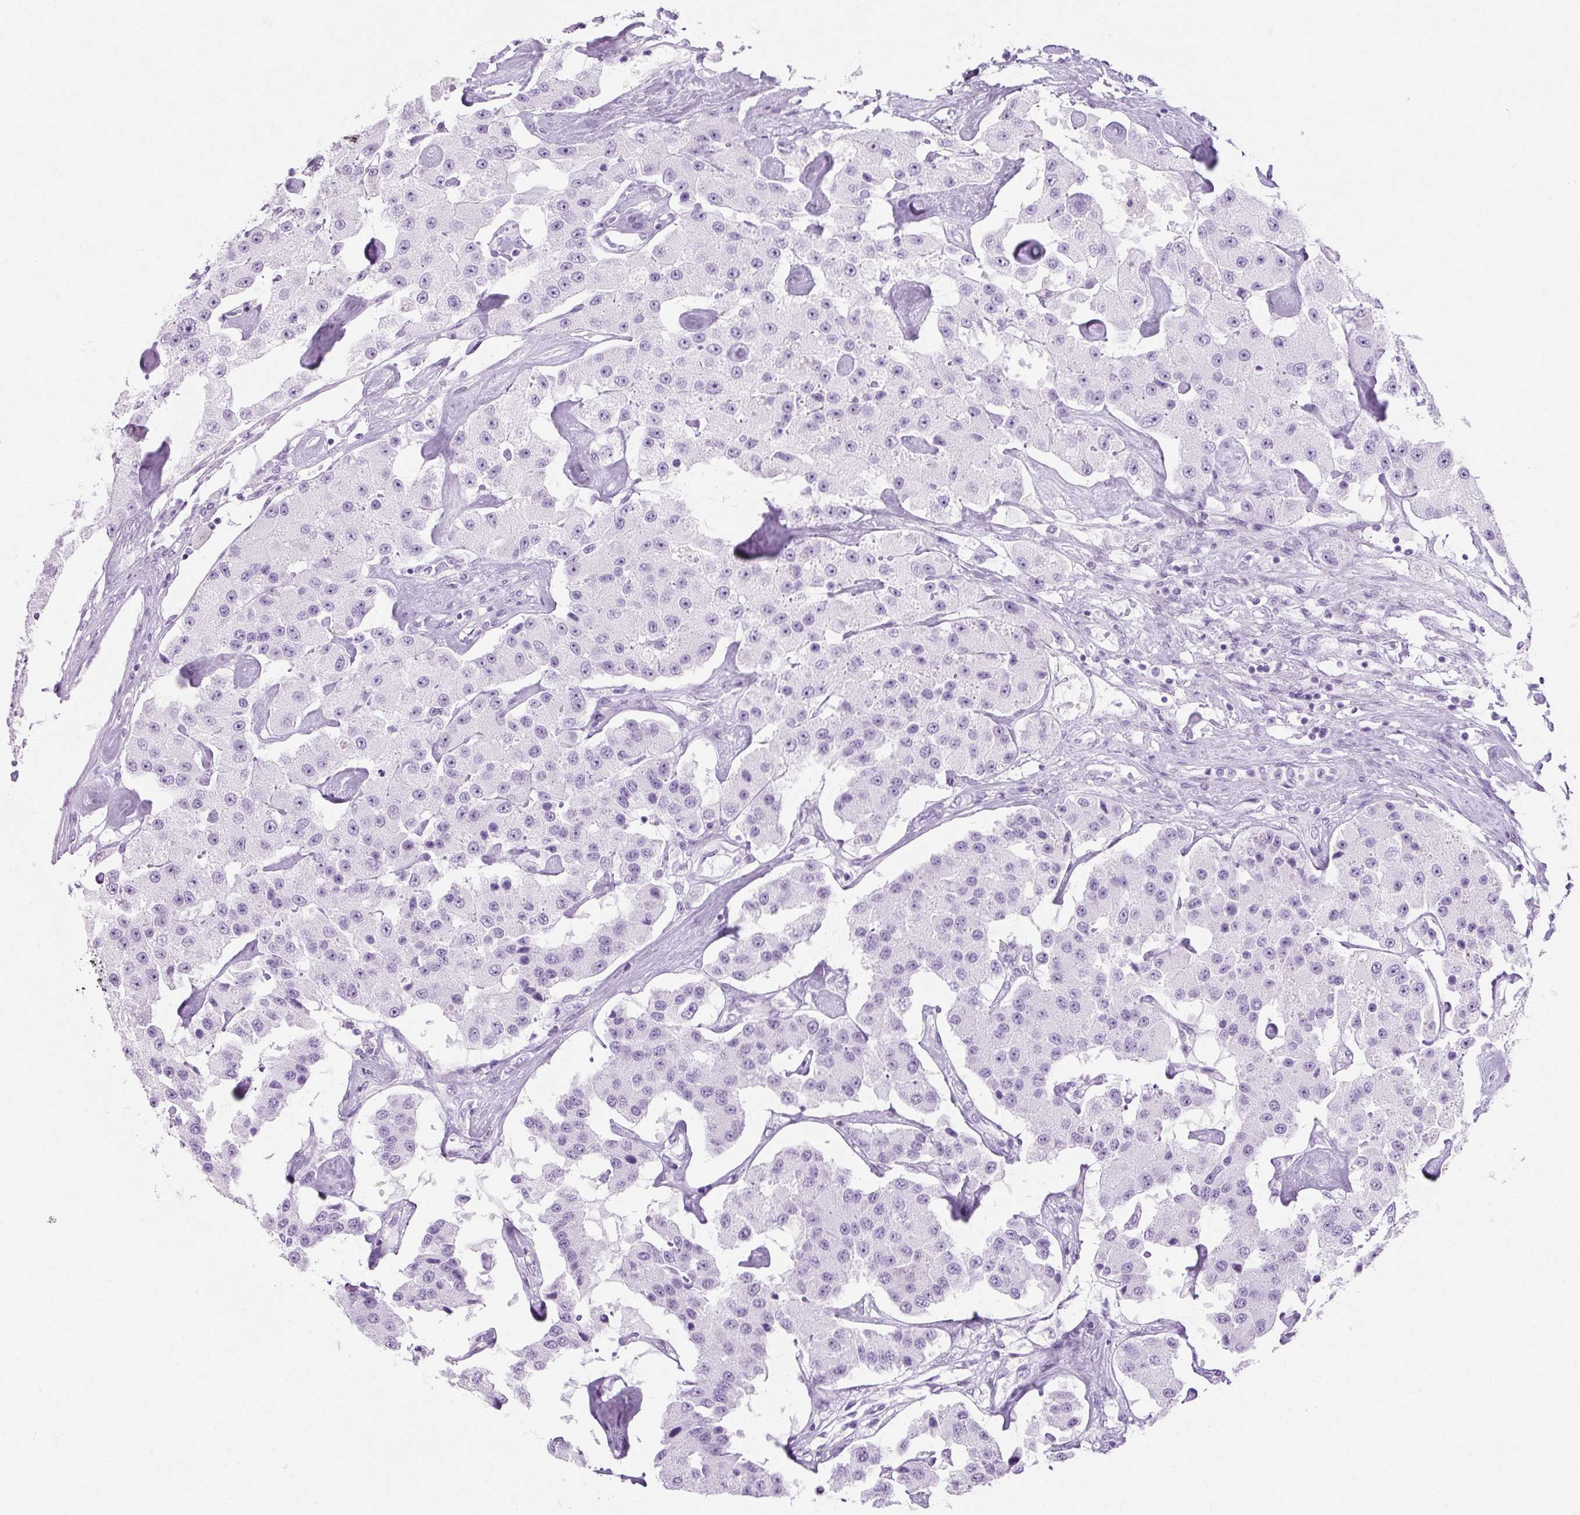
{"staining": {"intensity": "negative", "quantity": "none", "location": "none"}, "tissue": "carcinoid", "cell_type": "Tumor cells", "image_type": "cancer", "snomed": [{"axis": "morphology", "description": "Carcinoid, malignant, NOS"}, {"axis": "topography", "description": "Pancreas"}], "caption": "Protein analysis of carcinoid reveals no significant positivity in tumor cells. (DAB (3,3'-diaminobenzidine) immunohistochemistry (IHC) with hematoxylin counter stain).", "gene": "TIGD2", "patient": {"sex": "male", "age": 41}}